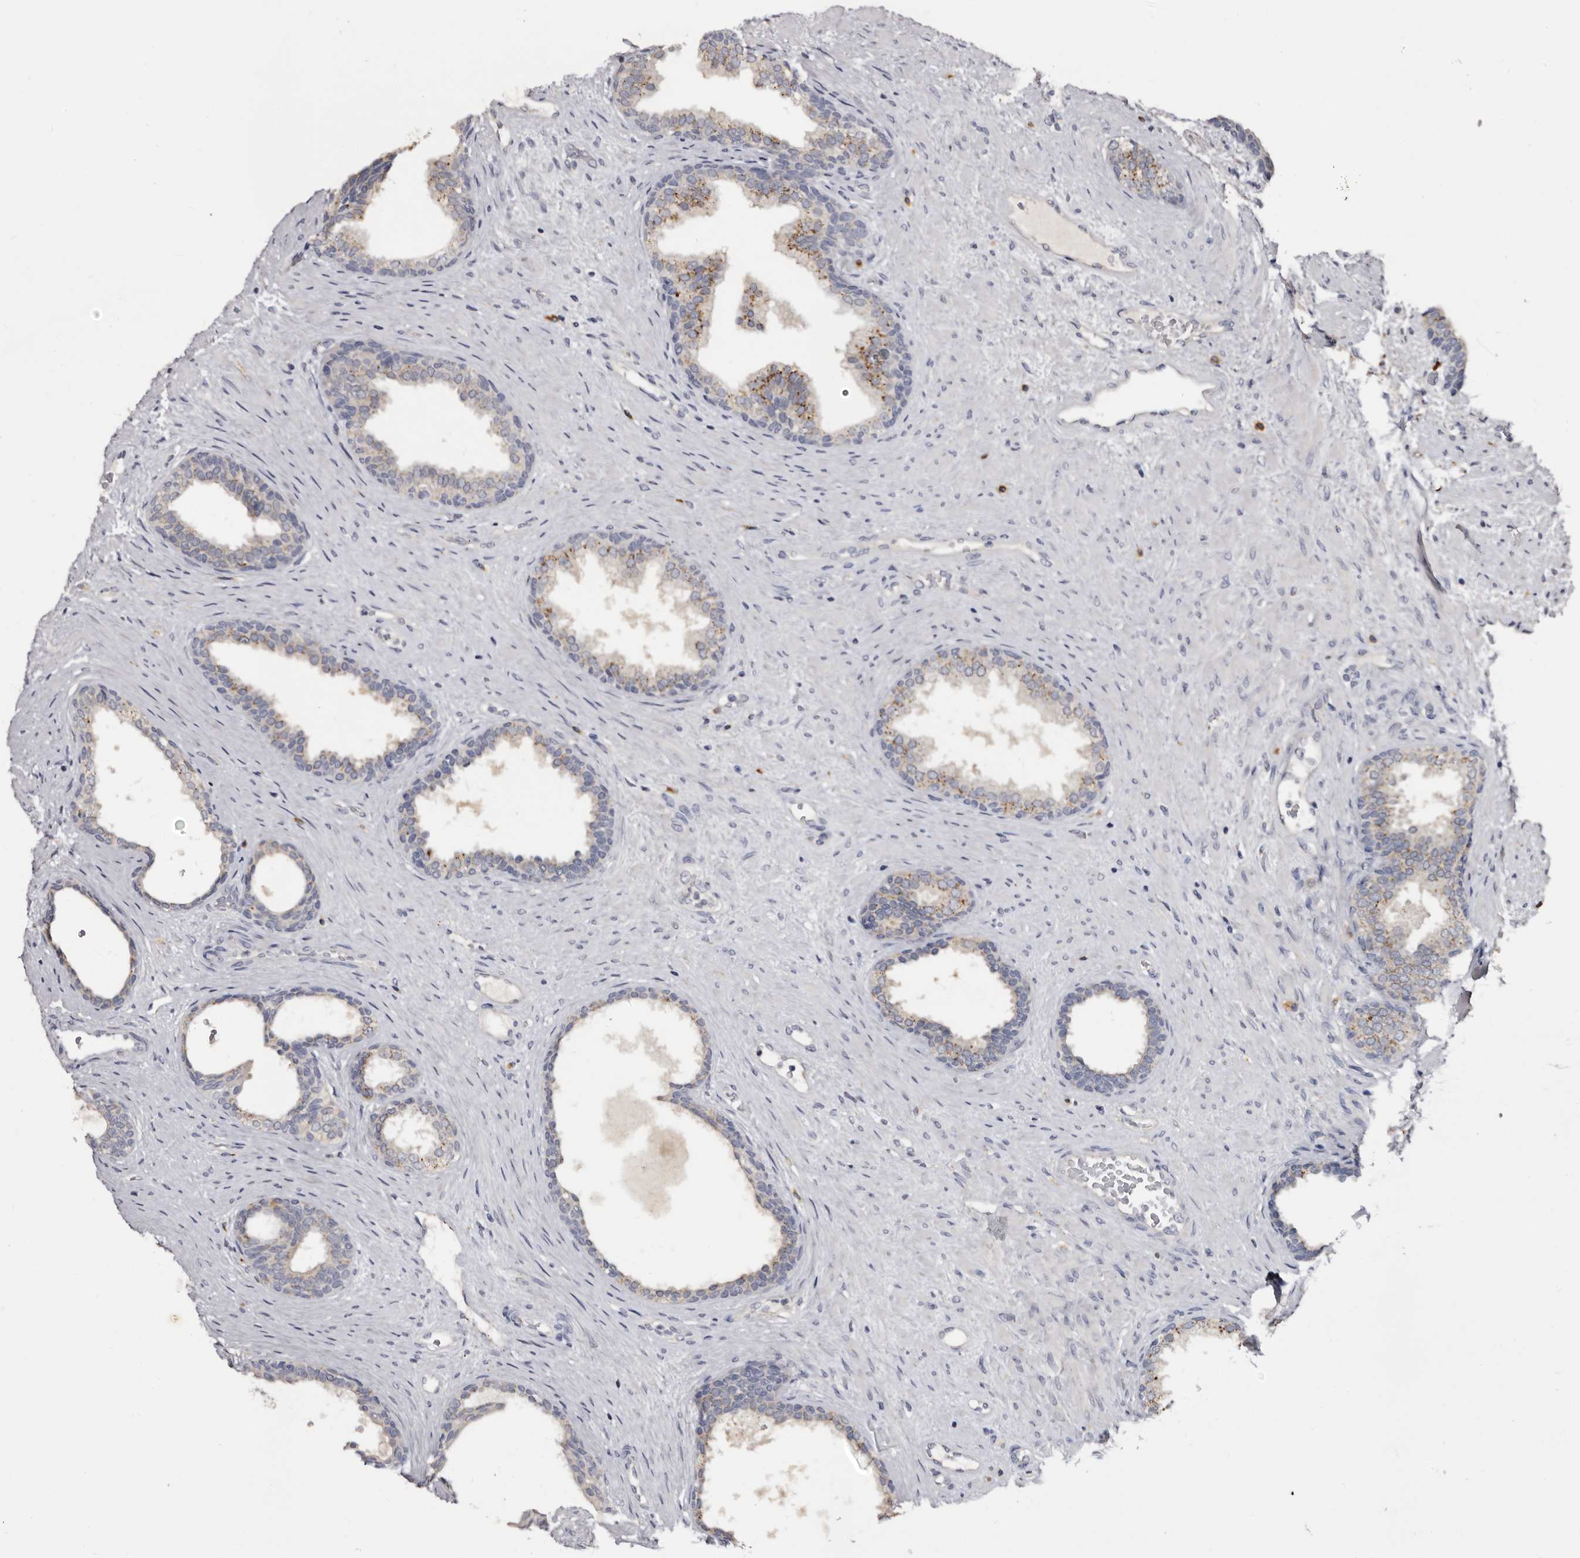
{"staining": {"intensity": "moderate", "quantity": "25%-75%", "location": "cytoplasmic/membranous"}, "tissue": "prostate", "cell_type": "Glandular cells", "image_type": "normal", "snomed": [{"axis": "morphology", "description": "Normal tissue, NOS"}, {"axis": "topography", "description": "Prostate"}], "caption": "Human prostate stained with a brown dye exhibits moderate cytoplasmic/membranous positive expression in about 25%-75% of glandular cells.", "gene": "DAP", "patient": {"sex": "male", "age": 76}}